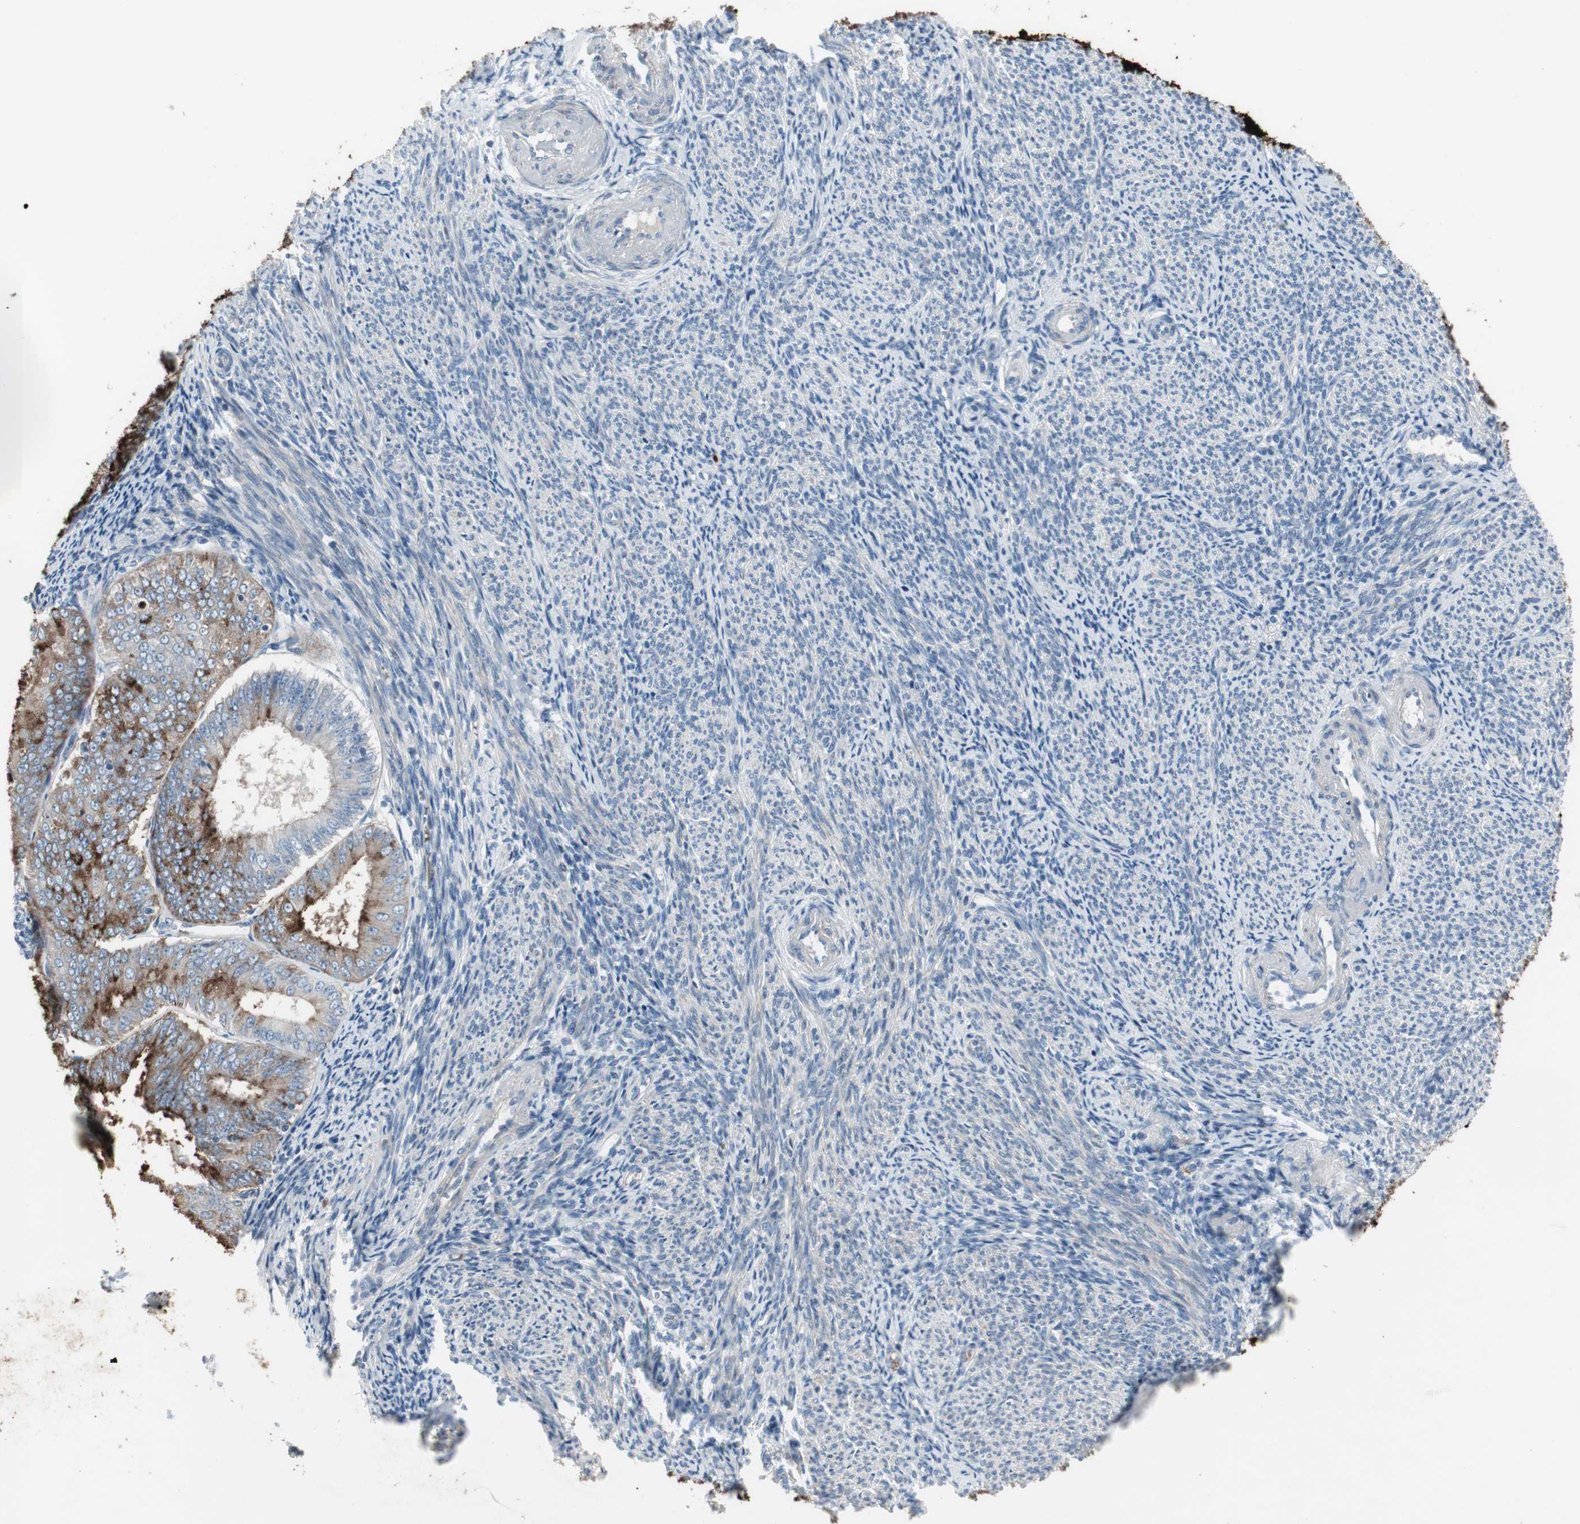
{"staining": {"intensity": "strong", "quantity": ">75%", "location": "cytoplasmic/membranous"}, "tissue": "endometrial cancer", "cell_type": "Tumor cells", "image_type": "cancer", "snomed": [{"axis": "morphology", "description": "Adenocarcinoma, NOS"}, {"axis": "topography", "description": "Endometrium"}], "caption": "An immunohistochemistry (IHC) micrograph of tumor tissue is shown. Protein staining in brown labels strong cytoplasmic/membranous positivity in endometrial adenocarcinoma within tumor cells.", "gene": "PIGR", "patient": {"sex": "female", "age": 63}}